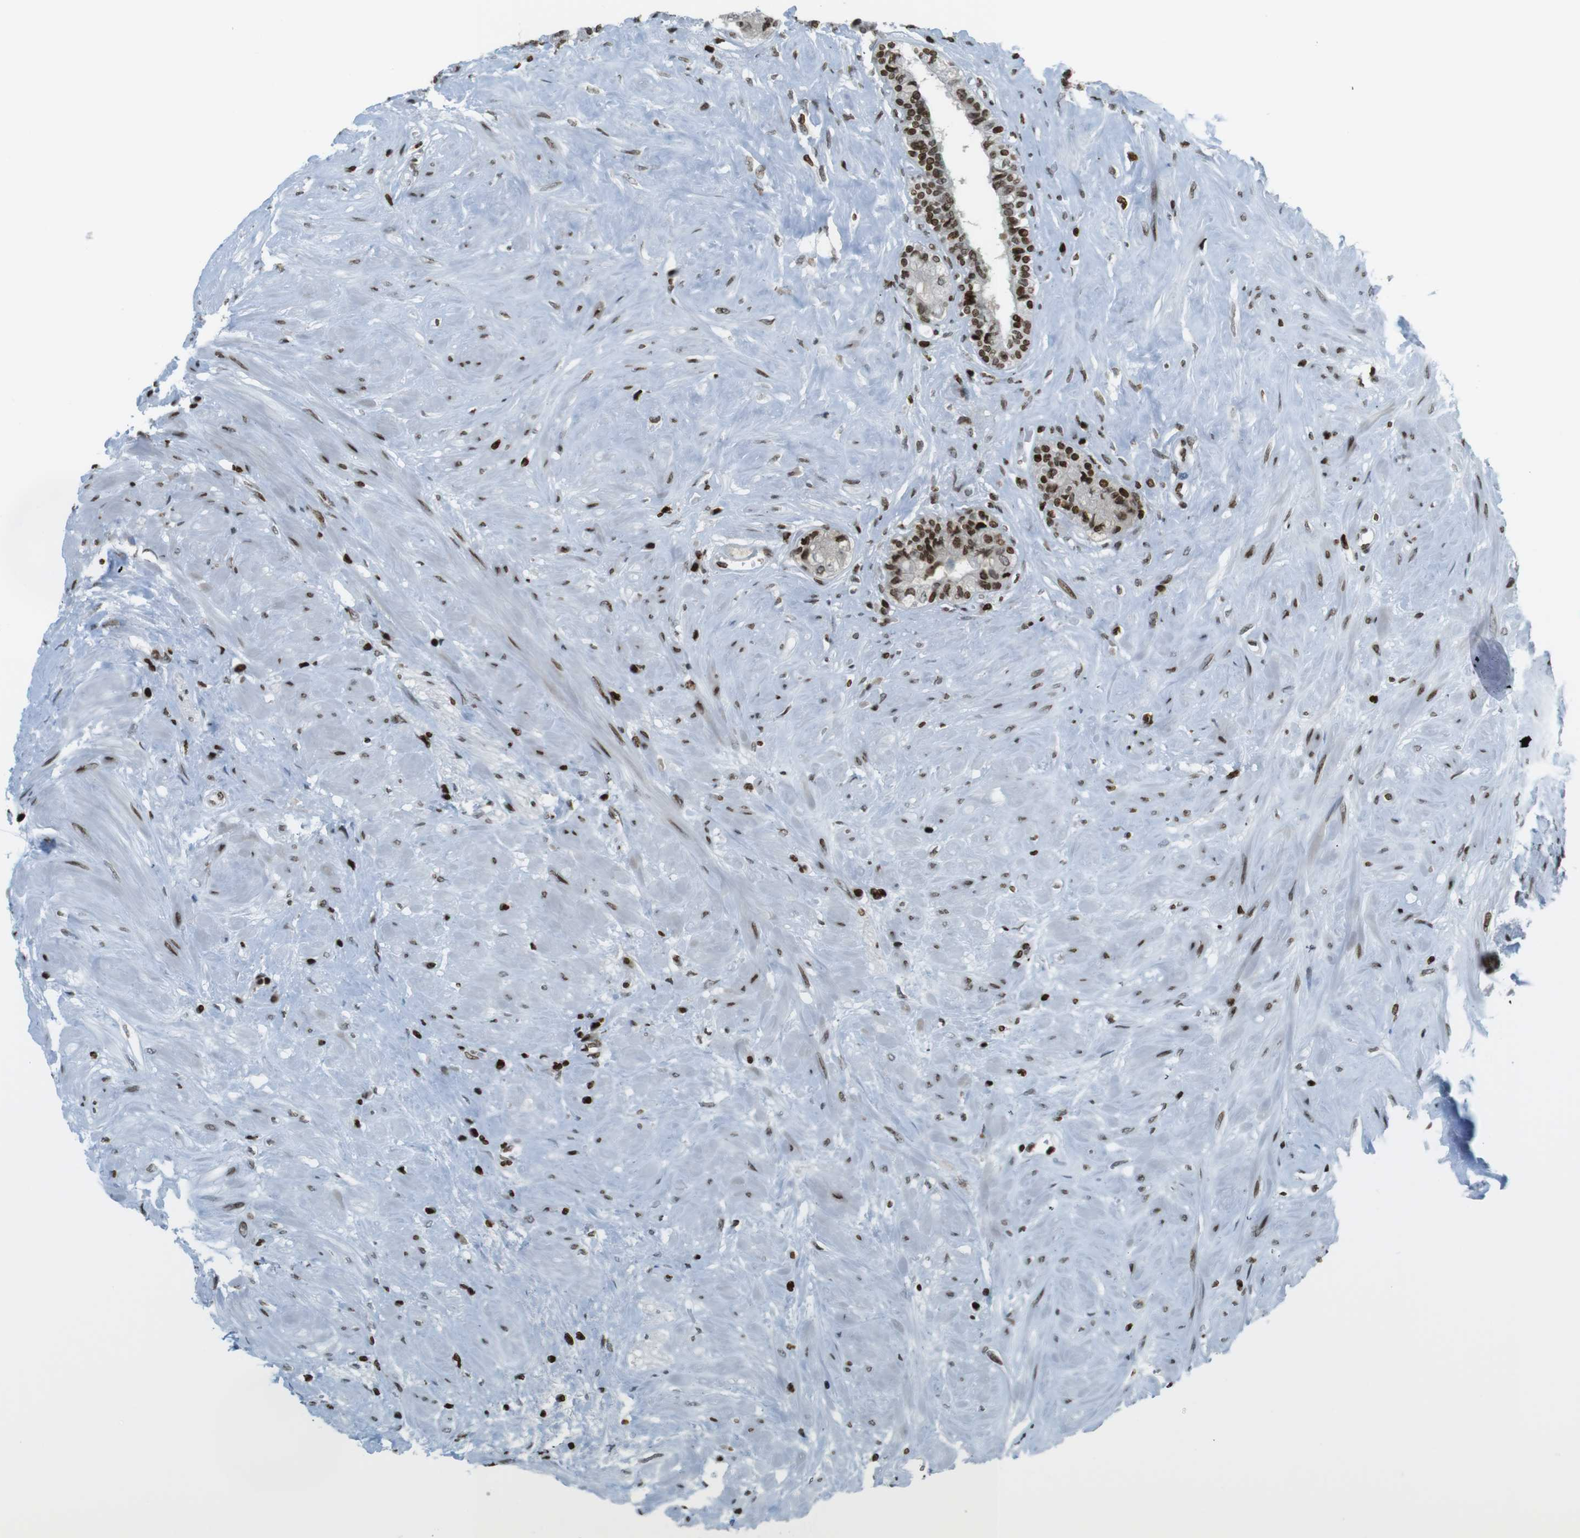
{"staining": {"intensity": "strong", "quantity": ">75%", "location": "nuclear"}, "tissue": "seminal vesicle", "cell_type": "Glandular cells", "image_type": "normal", "snomed": [{"axis": "morphology", "description": "Normal tissue, NOS"}, {"axis": "topography", "description": "Seminal veicle"}], "caption": "Immunohistochemistry (IHC) (DAB (3,3'-diaminobenzidine)) staining of normal human seminal vesicle exhibits strong nuclear protein expression in about >75% of glandular cells. (IHC, brightfield microscopy, high magnification).", "gene": "H2AC8", "patient": {"sex": "male", "age": 63}}